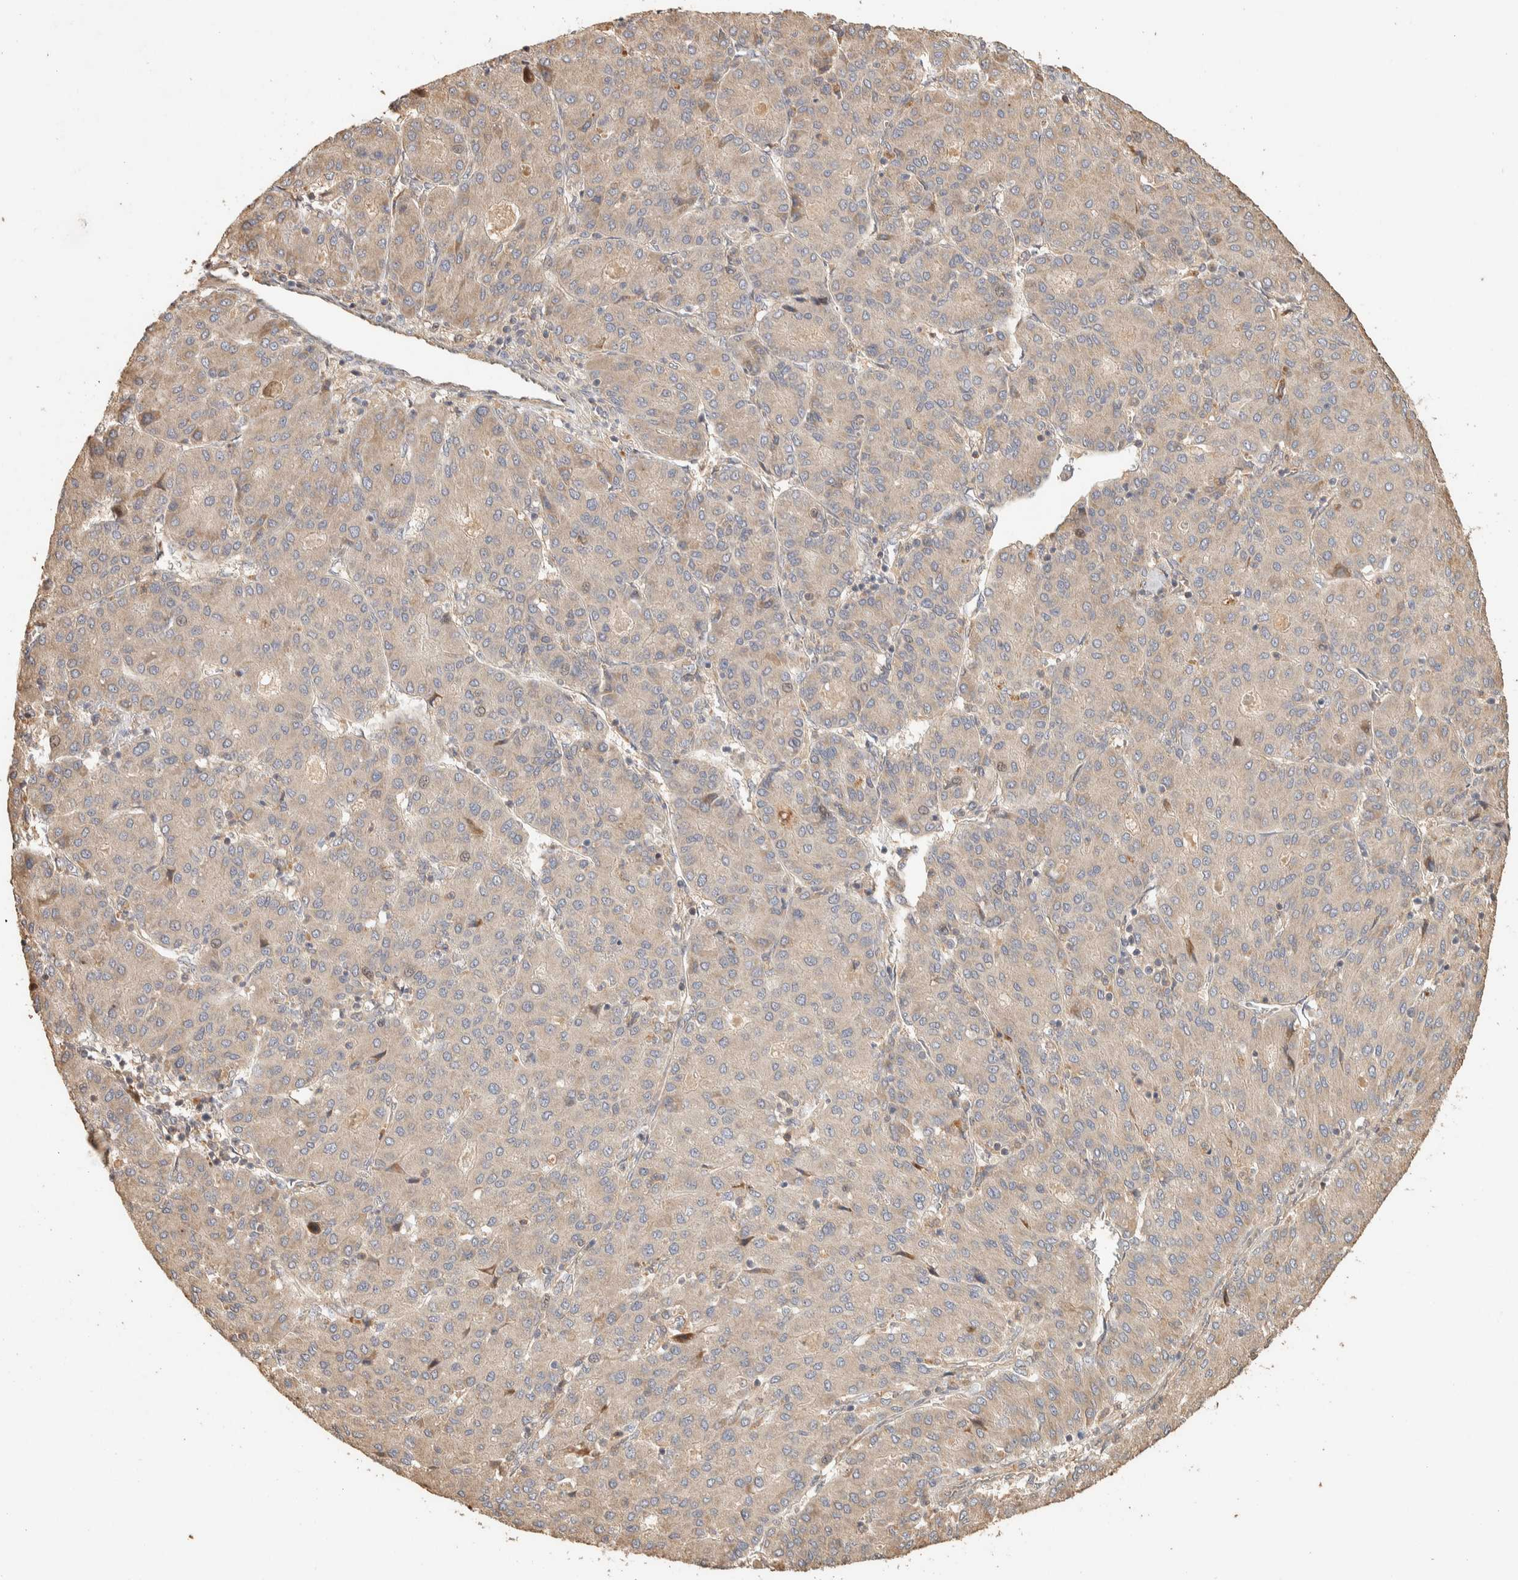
{"staining": {"intensity": "weak", "quantity": "<25%", "location": "nuclear"}, "tissue": "liver cancer", "cell_type": "Tumor cells", "image_type": "cancer", "snomed": [{"axis": "morphology", "description": "Carcinoma, Hepatocellular, NOS"}, {"axis": "topography", "description": "Liver"}], "caption": "A micrograph of hepatocellular carcinoma (liver) stained for a protein demonstrates no brown staining in tumor cells. The staining is performed using DAB (3,3'-diaminobenzidine) brown chromogen with nuclei counter-stained in using hematoxylin.", "gene": "EXOC7", "patient": {"sex": "male", "age": 65}}